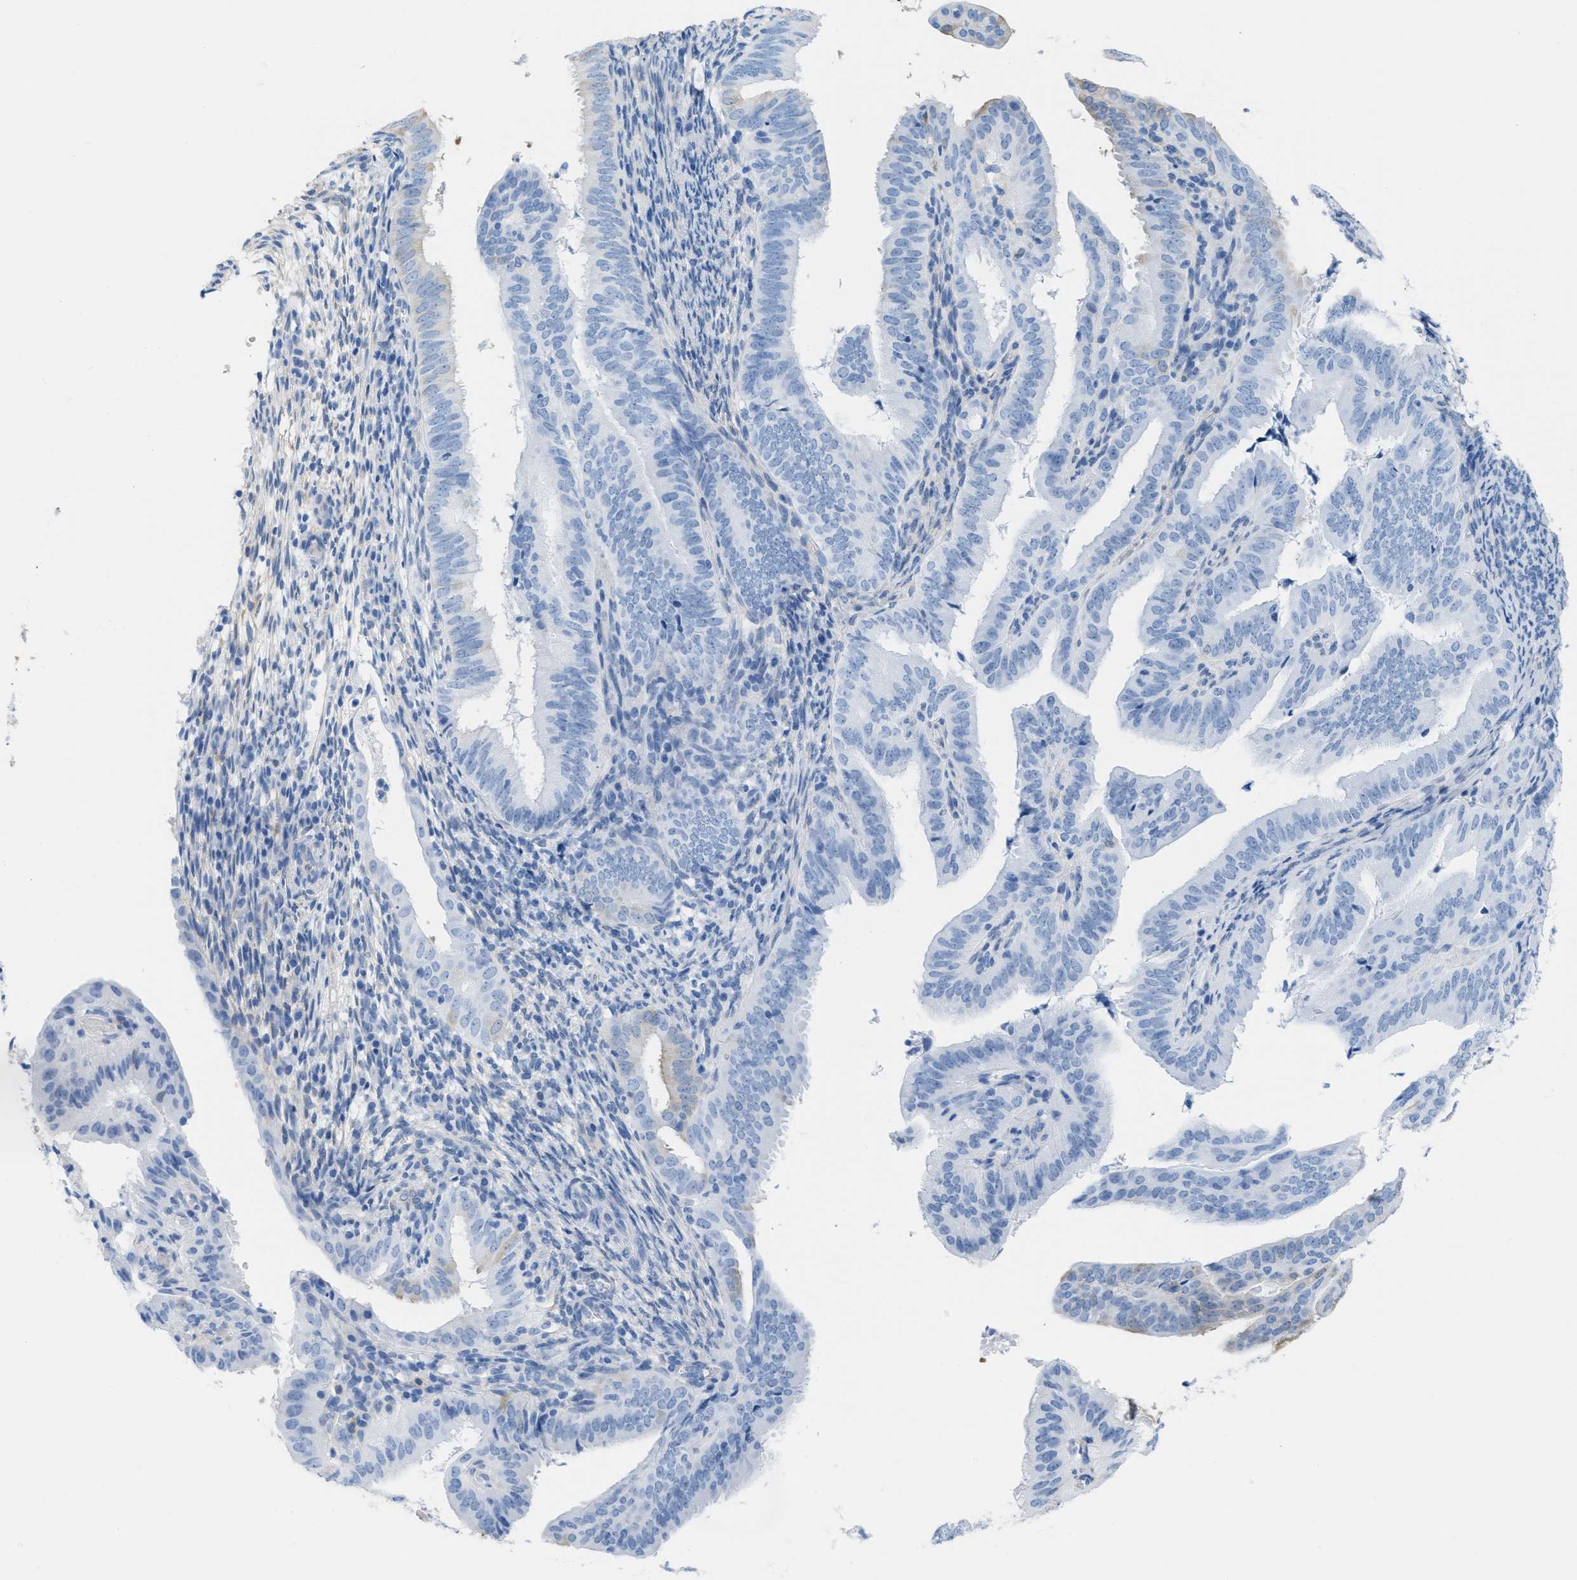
{"staining": {"intensity": "negative", "quantity": "none", "location": "none"}, "tissue": "endometrial cancer", "cell_type": "Tumor cells", "image_type": "cancer", "snomed": [{"axis": "morphology", "description": "Adenocarcinoma, NOS"}, {"axis": "topography", "description": "Endometrium"}], "caption": "Immunohistochemistry (IHC) image of human endometrial cancer stained for a protein (brown), which displays no positivity in tumor cells.", "gene": "ASGR1", "patient": {"sex": "female", "age": 58}}